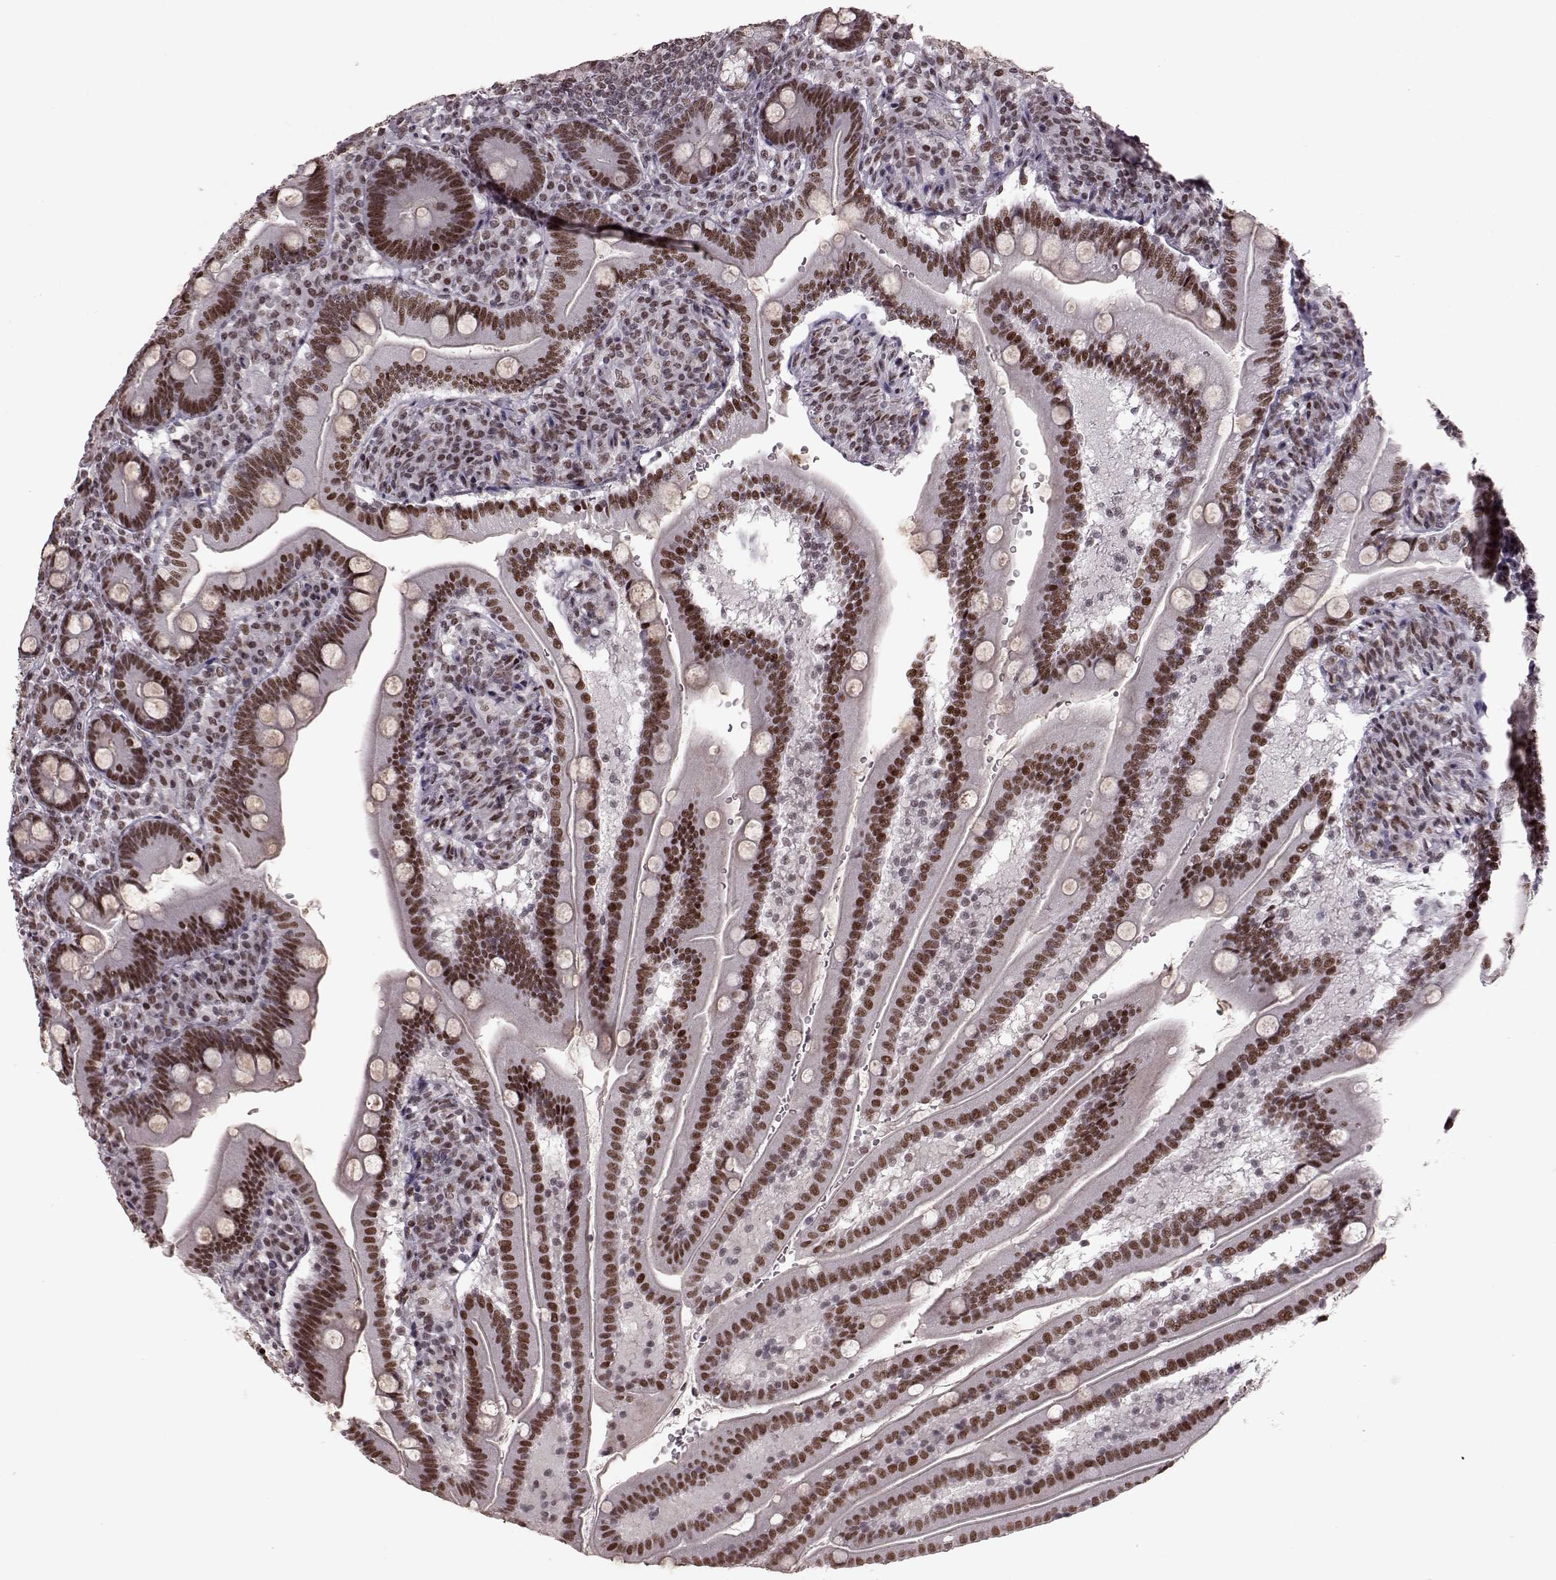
{"staining": {"intensity": "strong", "quantity": ">75%", "location": "nuclear"}, "tissue": "duodenum", "cell_type": "Glandular cells", "image_type": "normal", "snomed": [{"axis": "morphology", "description": "Normal tissue, NOS"}, {"axis": "topography", "description": "Duodenum"}], "caption": "DAB immunohistochemical staining of benign human duodenum demonstrates strong nuclear protein staining in about >75% of glandular cells. The protein of interest is stained brown, and the nuclei are stained in blue (DAB IHC with brightfield microscopy, high magnification).", "gene": "NR2C1", "patient": {"sex": "female", "age": 67}}